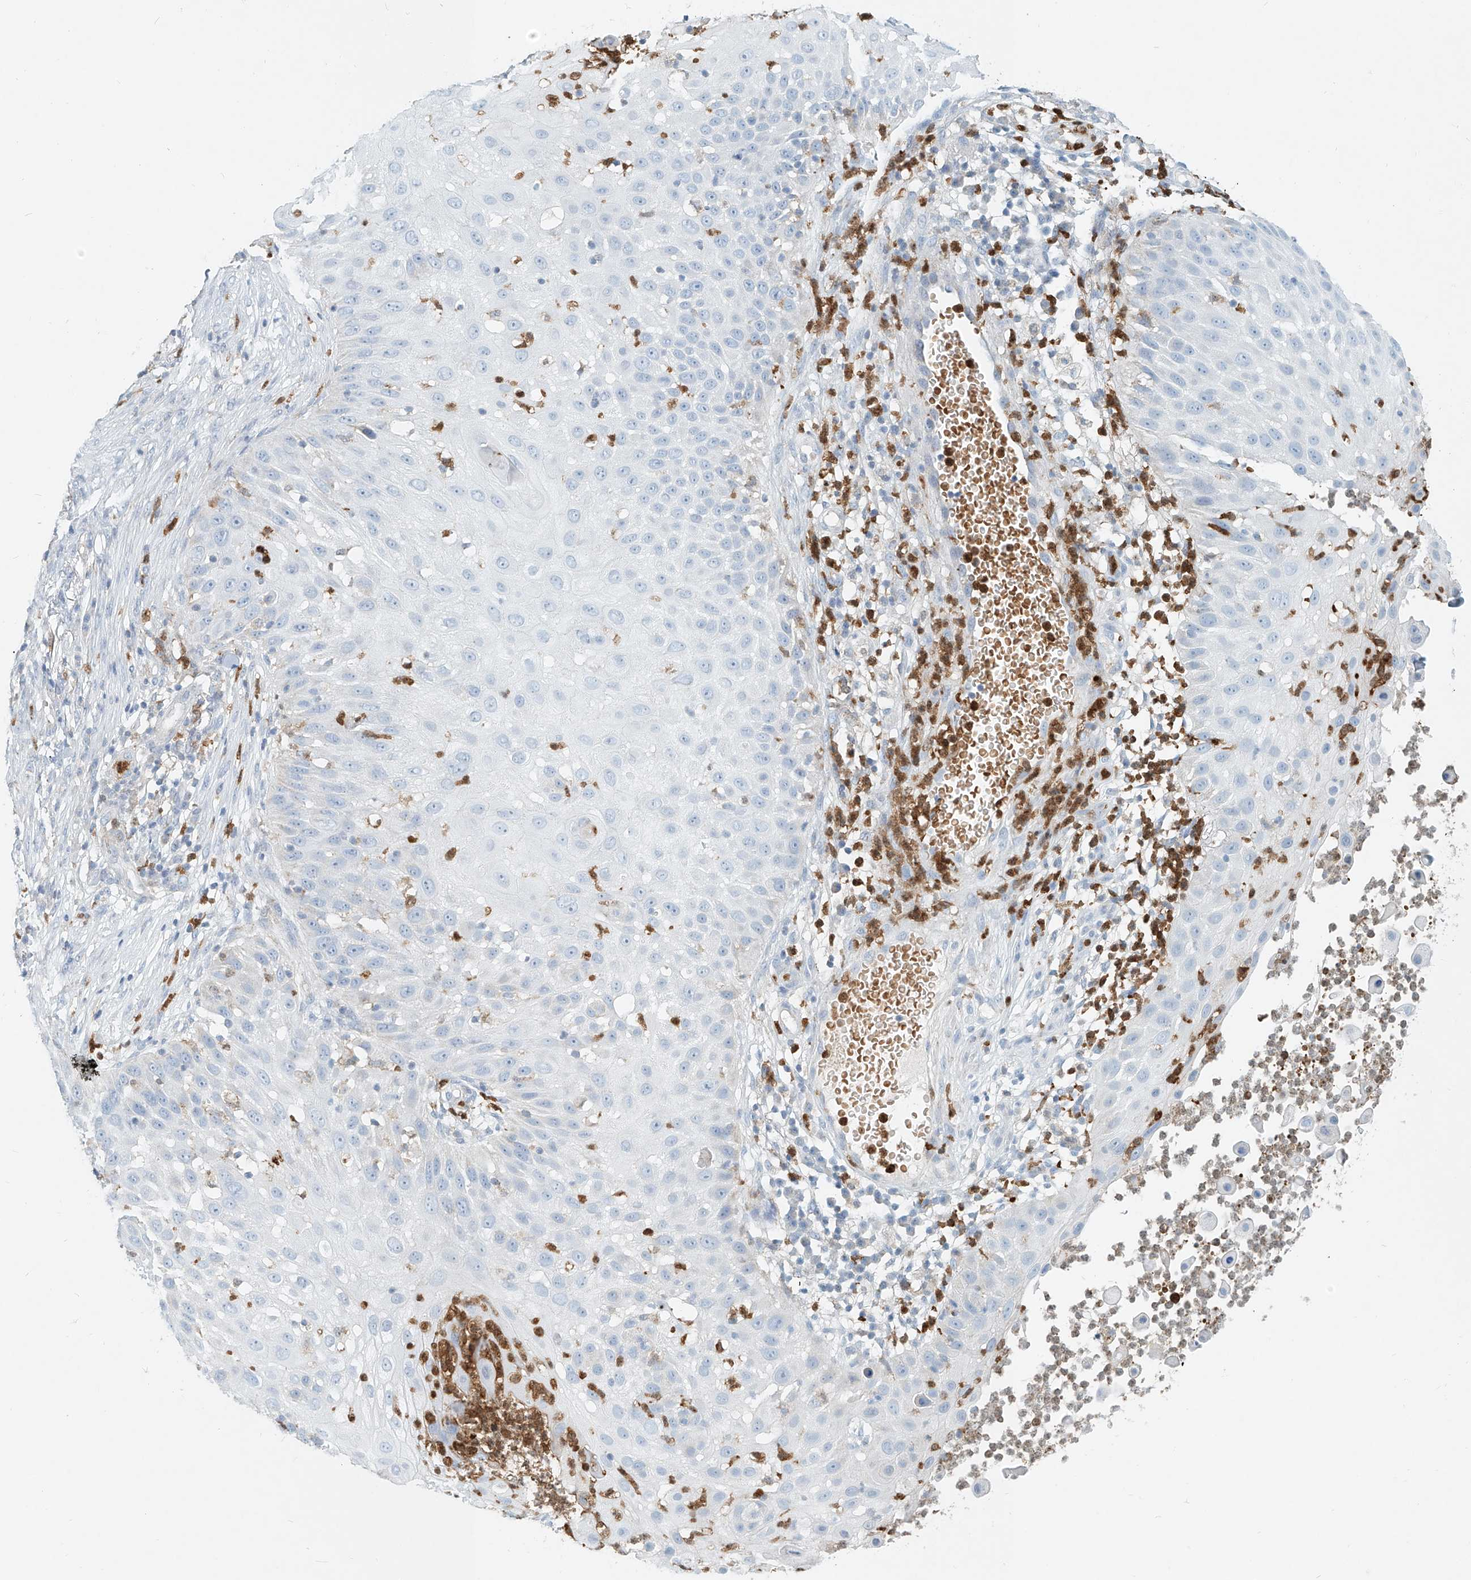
{"staining": {"intensity": "negative", "quantity": "none", "location": "none"}, "tissue": "skin cancer", "cell_type": "Tumor cells", "image_type": "cancer", "snomed": [{"axis": "morphology", "description": "Squamous cell carcinoma, NOS"}, {"axis": "topography", "description": "Skin"}], "caption": "The photomicrograph shows no staining of tumor cells in skin squamous cell carcinoma. (Brightfield microscopy of DAB (3,3'-diaminobenzidine) immunohistochemistry (IHC) at high magnification).", "gene": "PTPRA", "patient": {"sex": "female", "age": 44}}